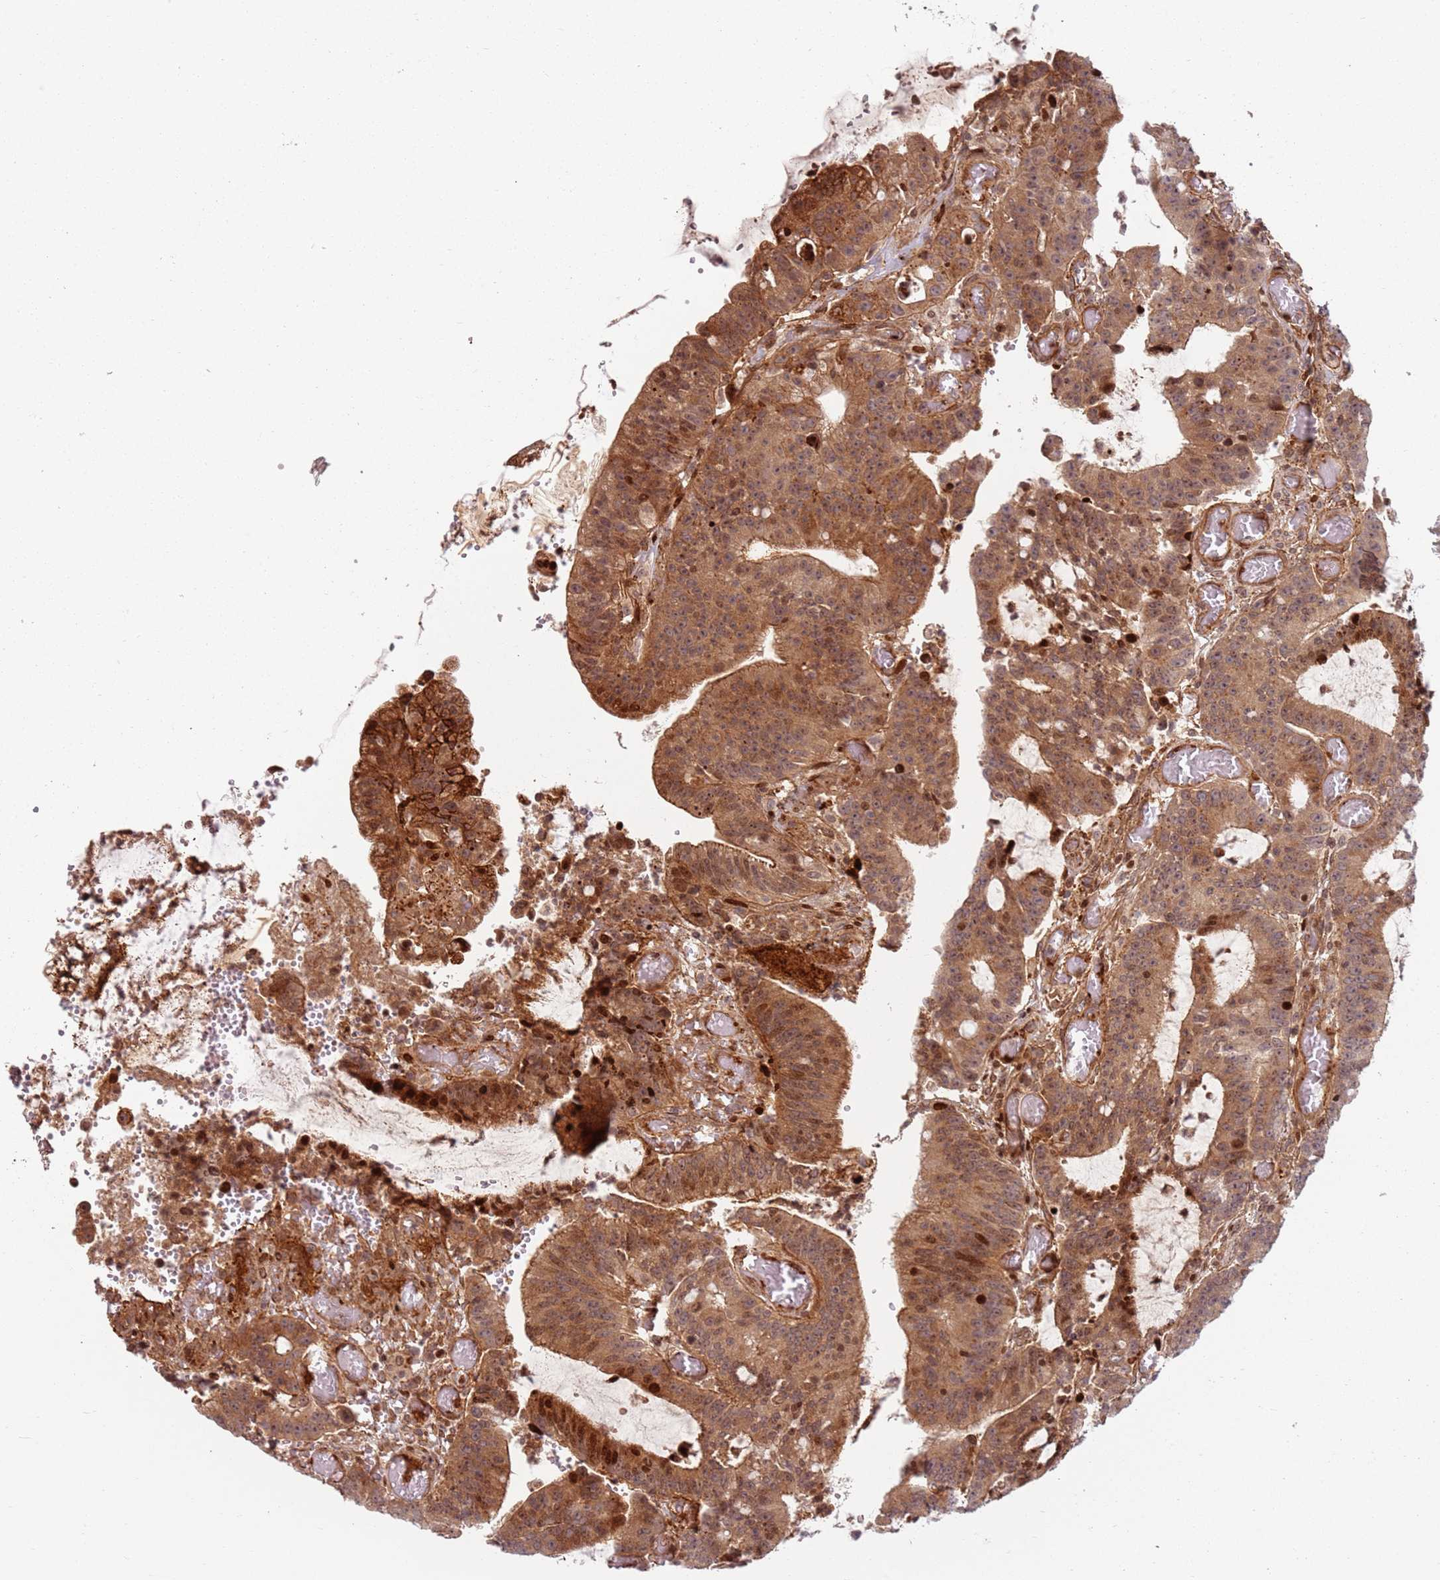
{"staining": {"intensity": "moderate", "quantity": ">75%", "location": "cytoplasmic/membranous,nuclear"}, "tissue": "colorectal cancer", "cell_type": "Tumor cells", "image_type": "cancer", "snomed": [{"axis": "morphology", "description": "Adenocarcinoma, NOS"}, {"axis": "topography", "description": "Rectum"}], "caption": "Colorectal cancer (adenocarcinoma) stained with a brown dye displays moderate cytoplasmic/membranous and nuclear positive staining in approximately >75% of tumor cells.", "gene": "TMEM233", "patient": {"sex": "female", "age": 77}}